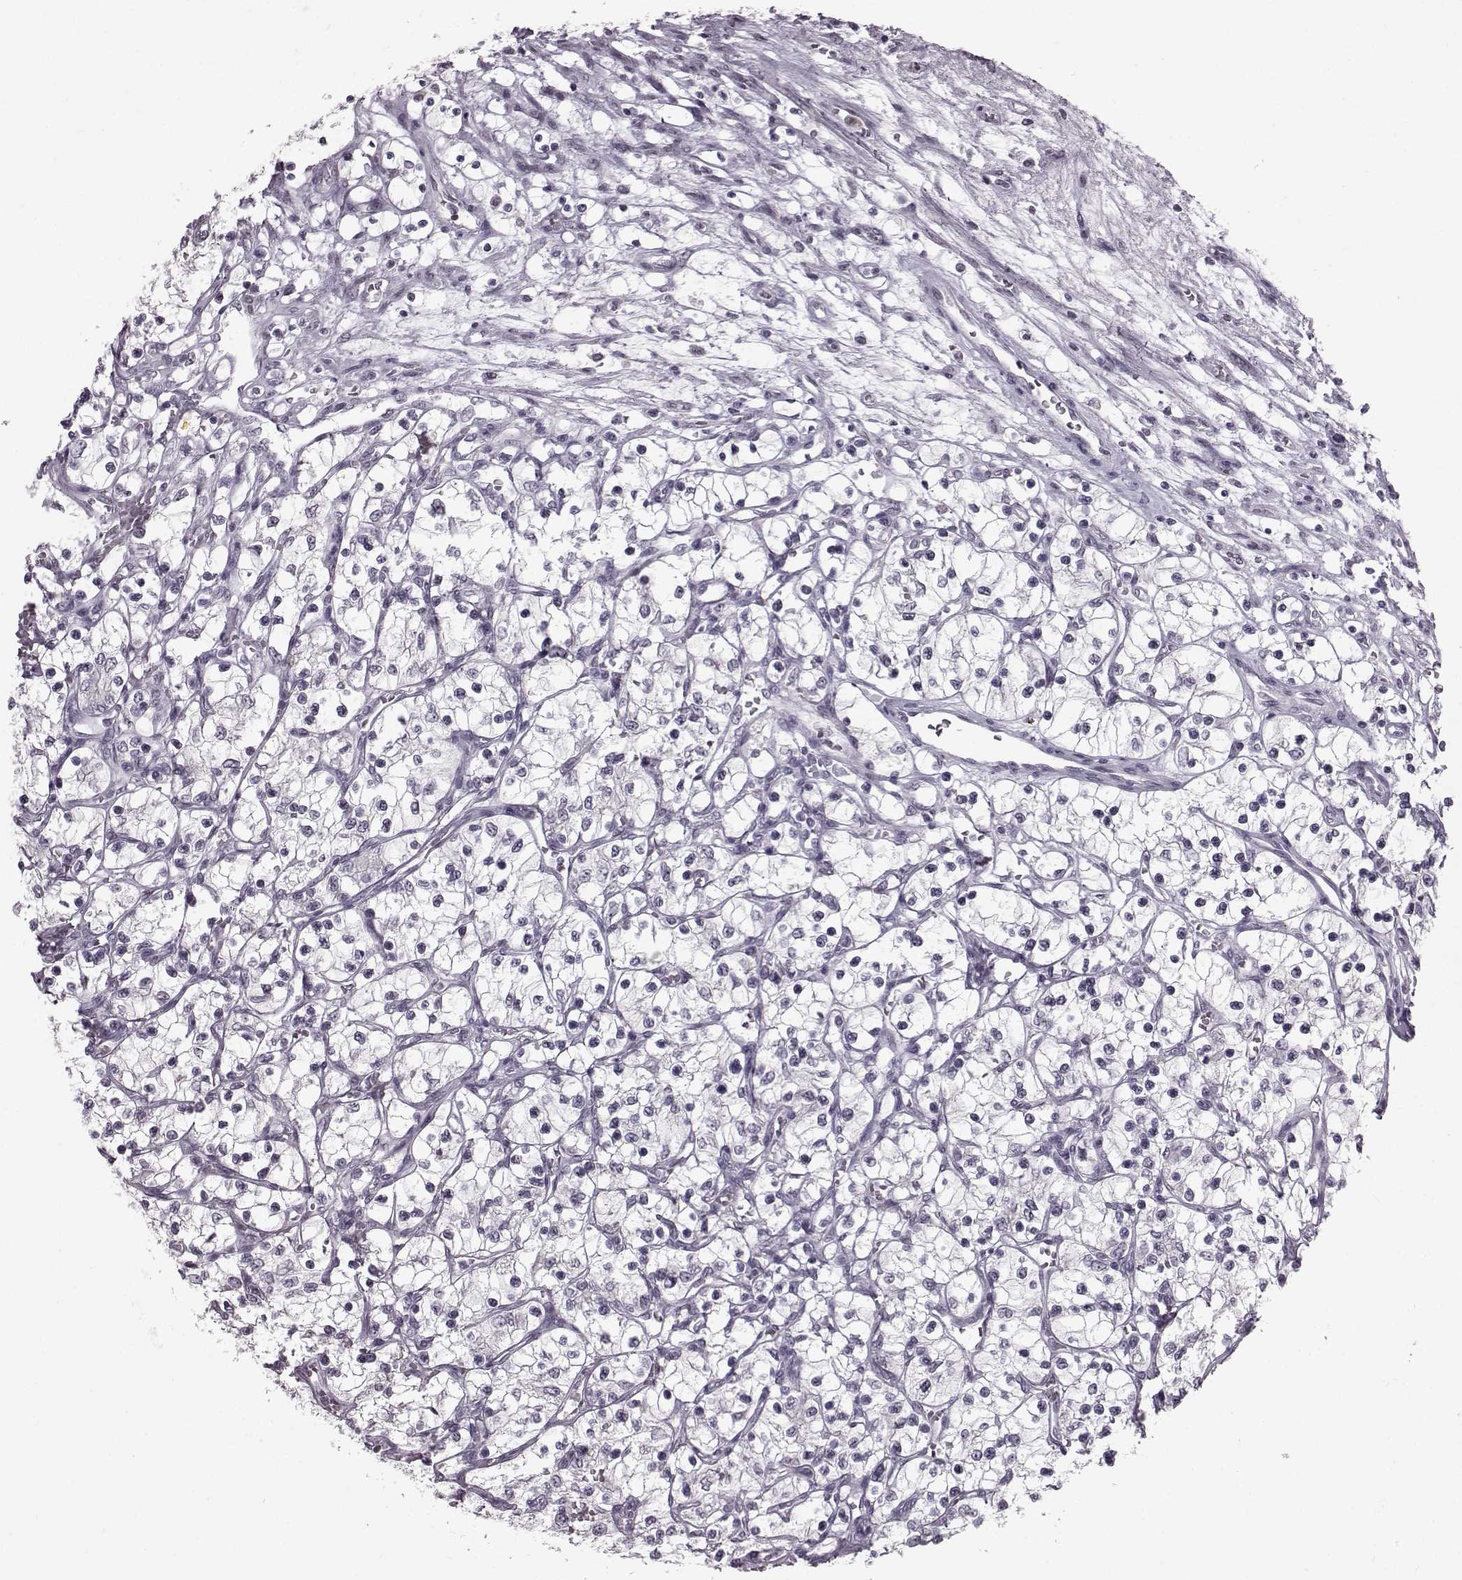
{"staining": {"intensity": "negative", "quantity": "none", "location": "none"}, "tissue": "renal cancer", "cell_type": "Tumor cells", "image_type": "cancer", "snomed": [{"axis": "morphology", "description": "Adenocarcinoma, NOS"}, {"axis": "topography", "description": "Kidney"}], "caption": "An IHC photomicrograph of renal cancer (adenocarcinoma) is shown. There is no staining in tumor cells of renal cancer (adenocarcinoma). (Brightfield microscopy of DAB (3,3'-diaminobenzidine) immunohistochemistry at high magnification).", "gene": "SLC28A2", "patient": {"sex": "female", "age": 69}}